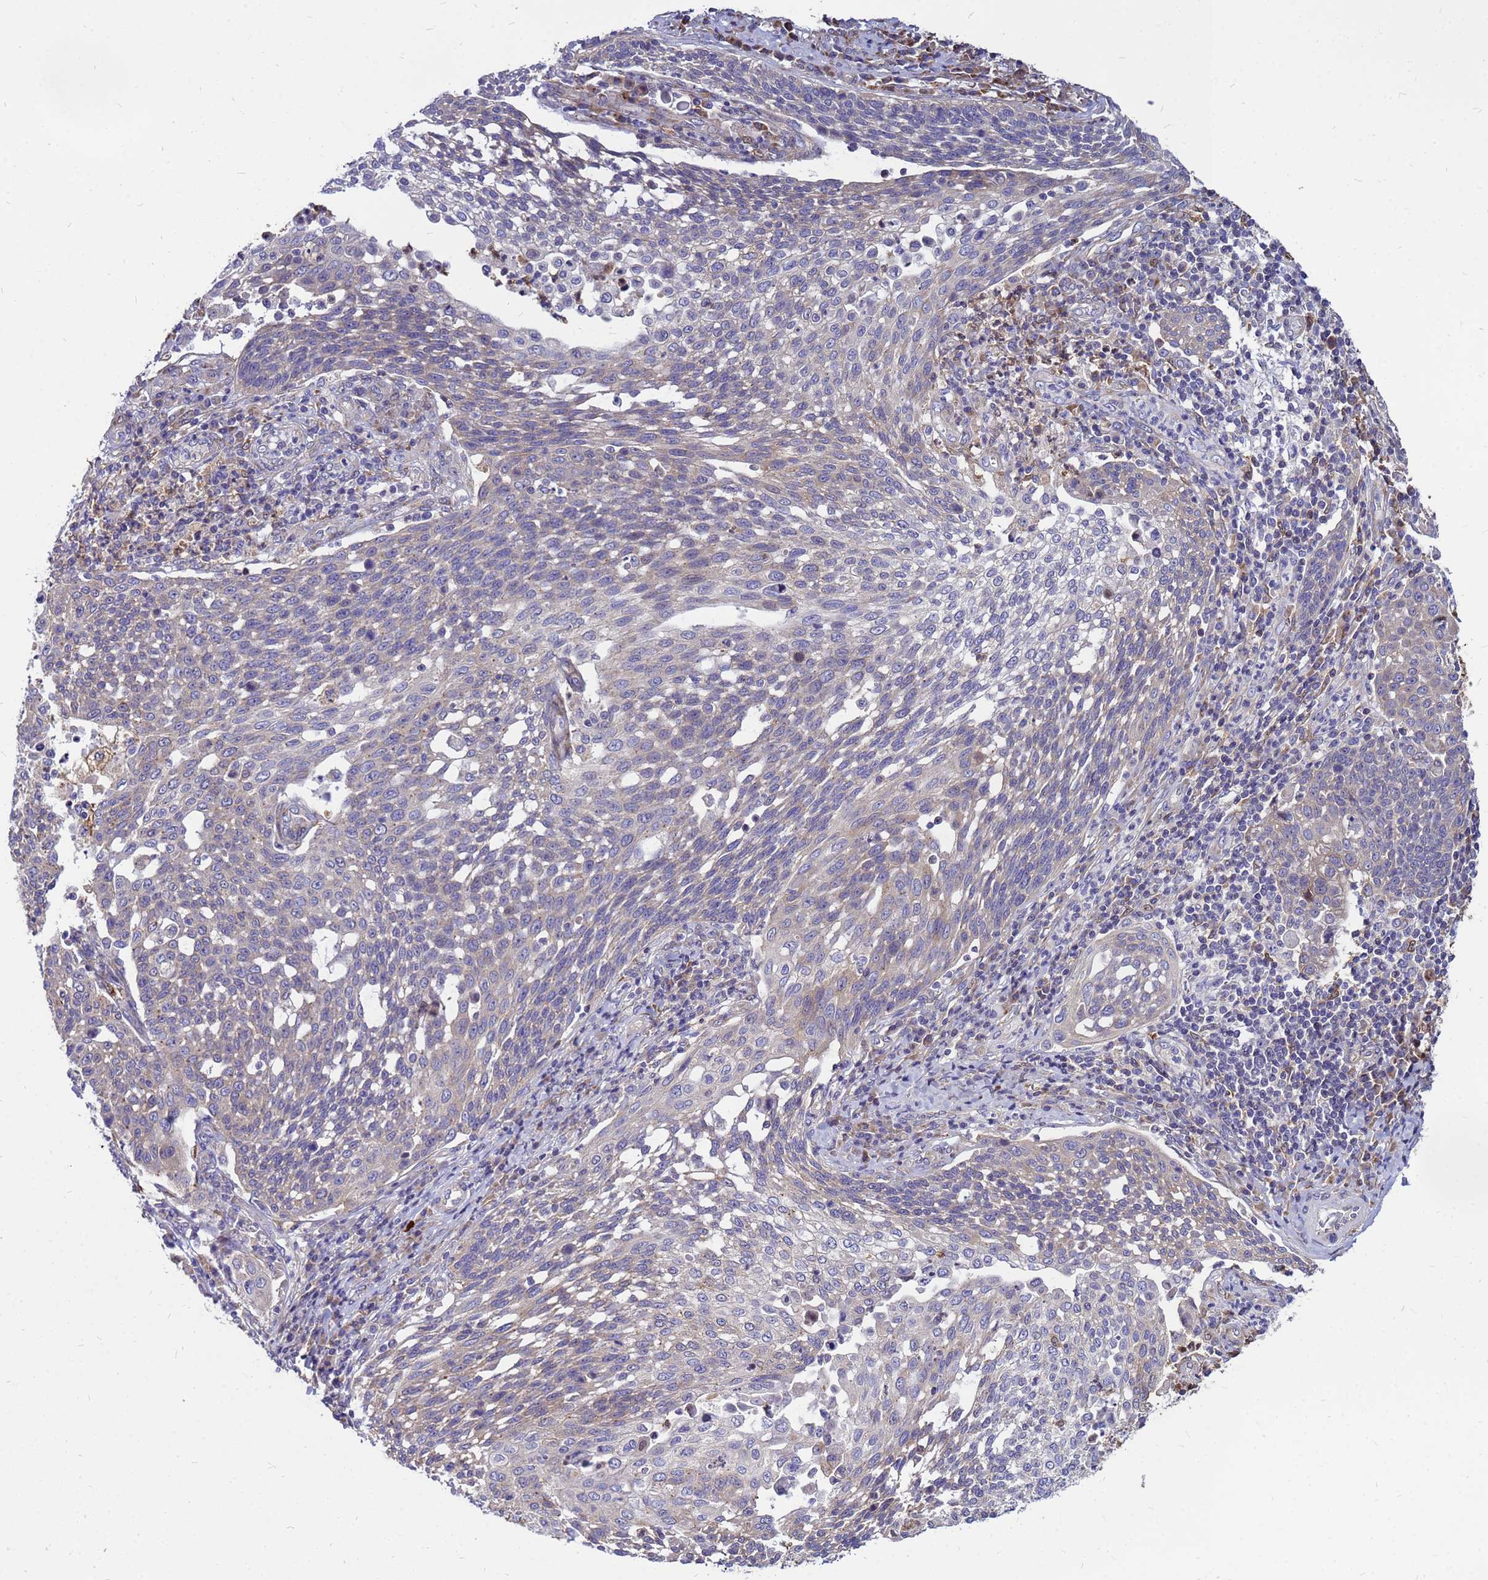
{"staining": {"intensity": "weak", "quantity": "25%-75%", "location": "cytoplasmic/membranous"}, "tissue": "cervical cancer", "cell_type": "Tumor cells", "image_type": "cancer", "snomed": [{"axis": "morphology", "description": "Squamous cell carcinoma, NOS"}, {"axis": "topography", "description": "Cervix"}], "caption": "Cervical cancer stained with immunohistochemistry (IHC) displays weak cytoplasmic/membranous expression in approximately 25%-75% of tumor cells. (DAB (3,3'-diaminobenzidine) IHC with brightfield microscopy, high magnification).", "gene": "MOB2", "patient": {"sex": "female", "age": 34}}